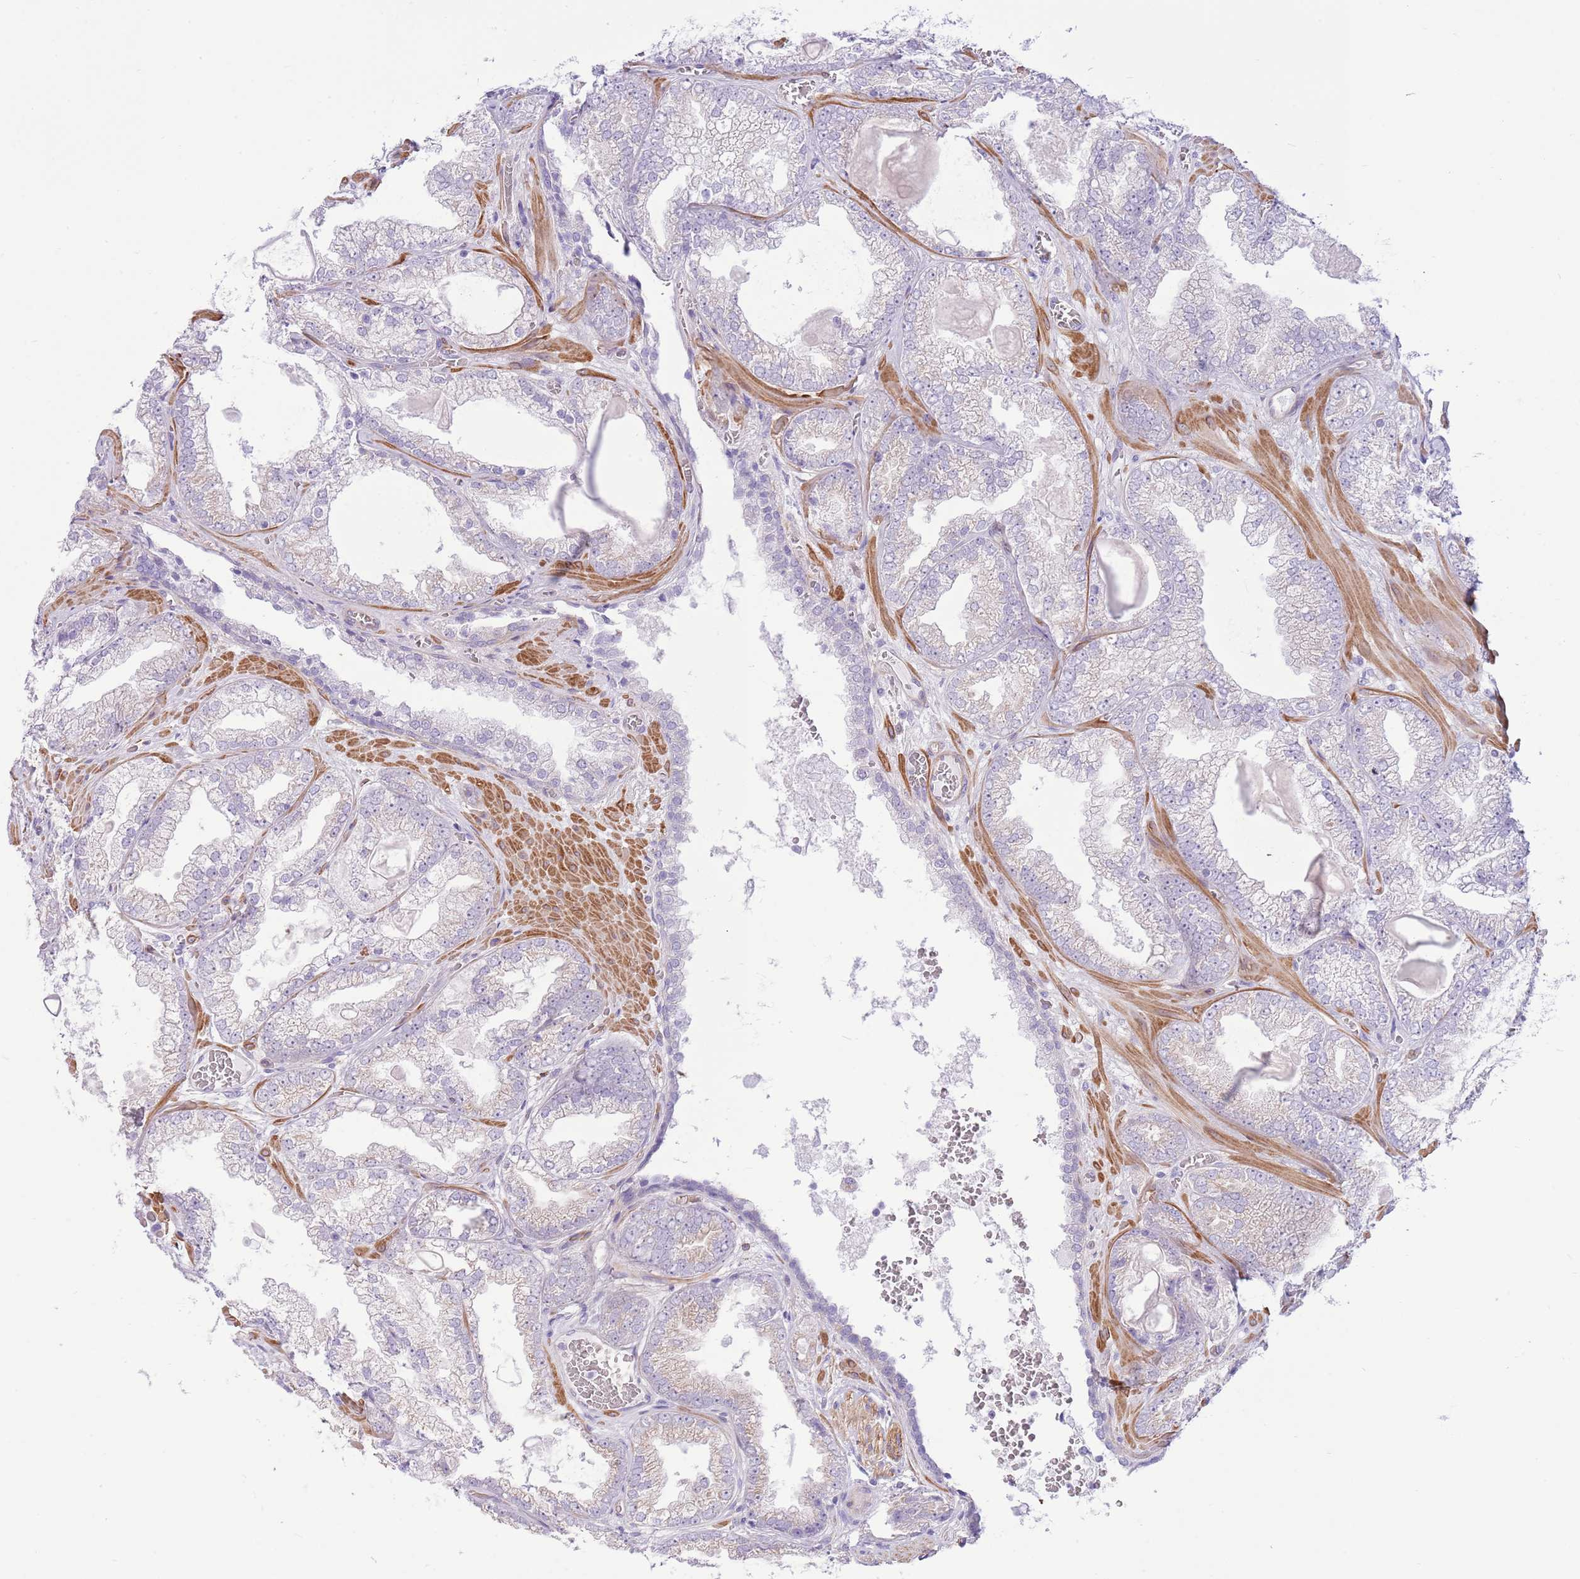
{"staining": {"intensity": "negative", "quantity": "none", "location": "none"}, "tissue": "prostate cancer", "cell_type": "Tumor cells", "image_type": "cancer", "snomed": [{"axis": "morphology", "description": "Adenocarcinoma, Low grade"}, {"axis": "topography", "description": "Prostate"}], "caption": "DAB (3,3'-diaminobenzidine) immunohistochemical staining of human prostate cancer (adenocarcinoma (low-grade)) displays no significant staining in tumor cells.", "gene": "ZC4H2", "patient": {"sex": "male", "age": 57}}